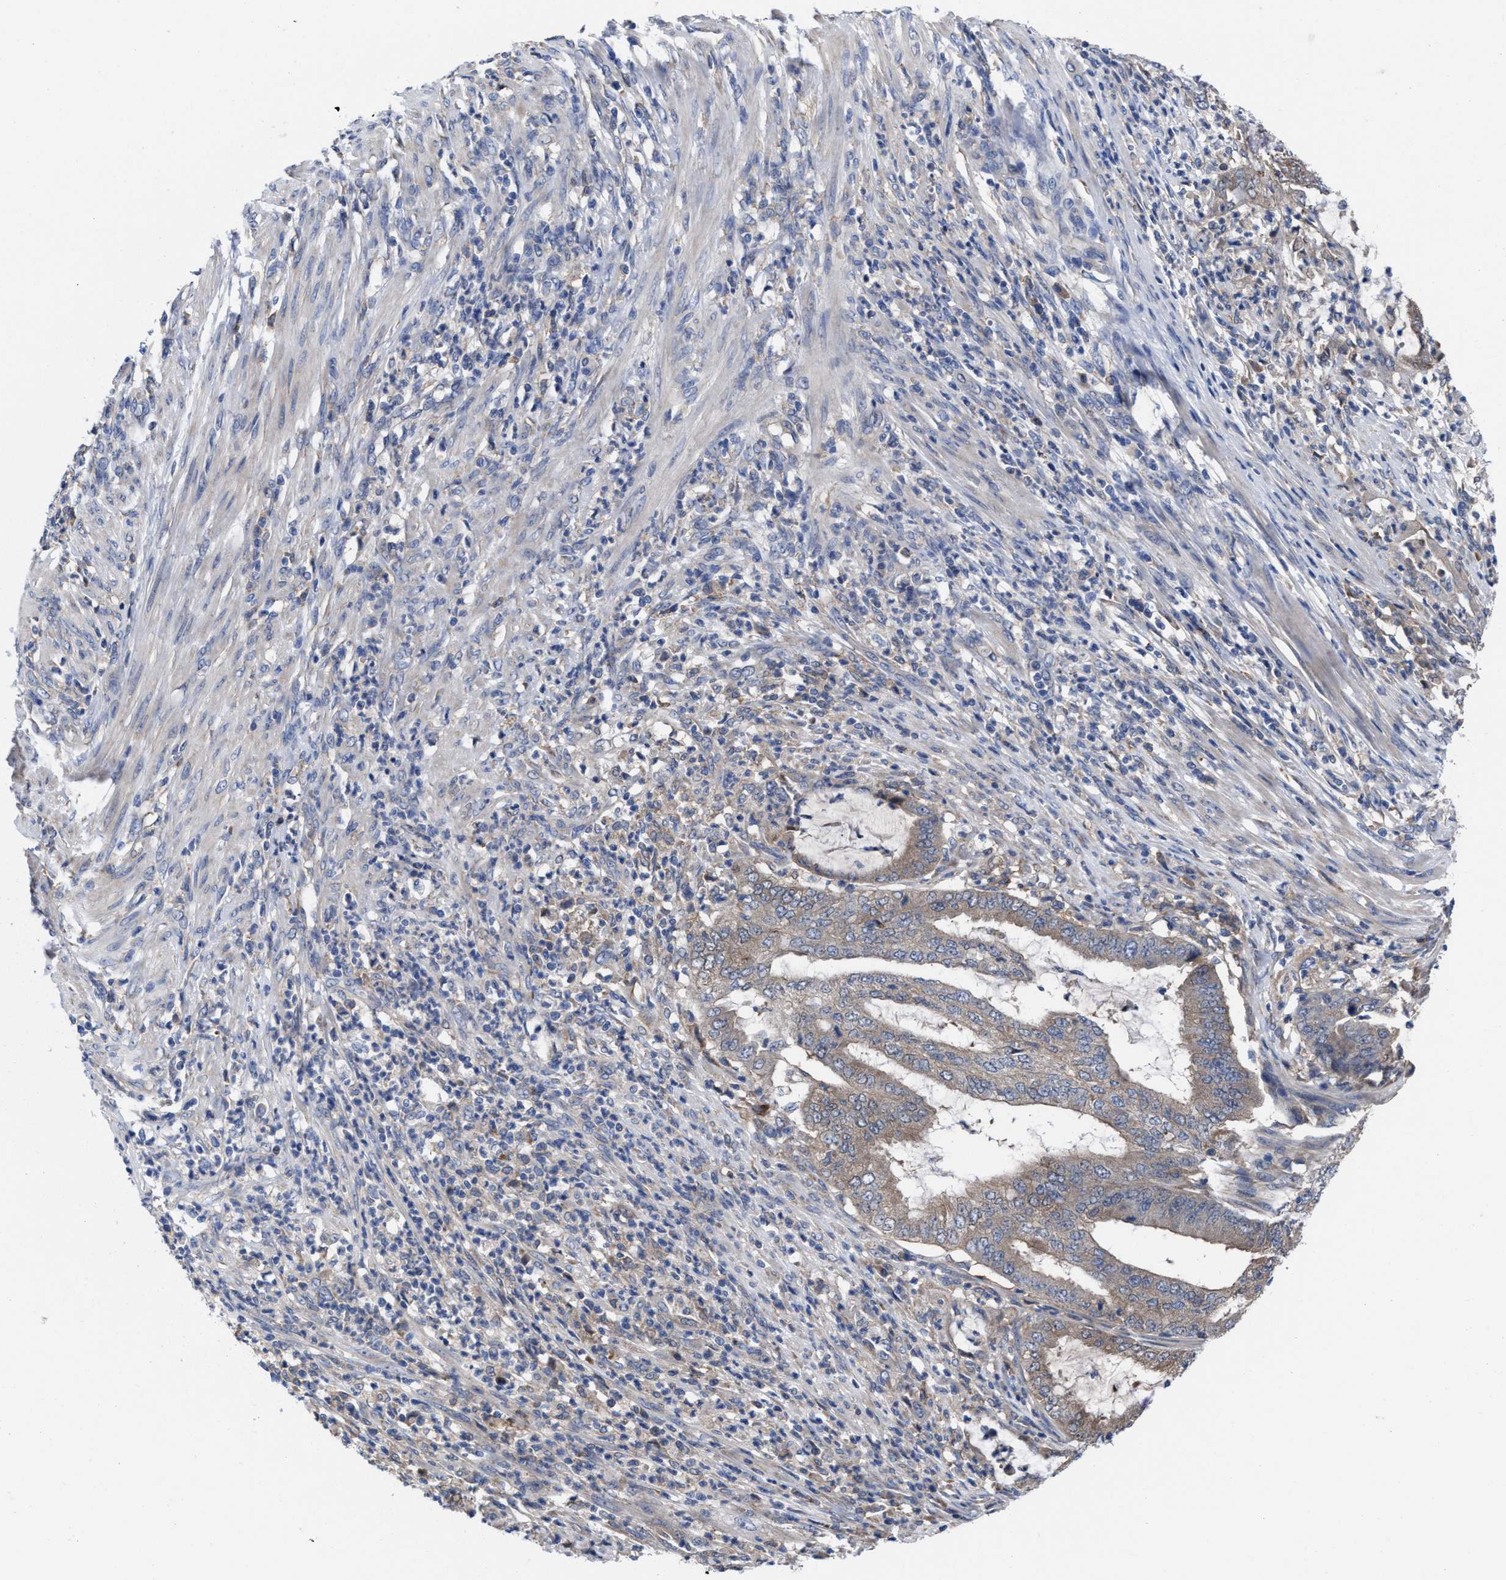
{"staining": {"intensity": "weak", "quantity": "25%-75%", "location": "cytoplasmic/membranous"}, "tissue": "endometrial cancer", "cell_type": "Tumor cells", "image_type": "cancer", "snomed": [{"axis": "morphology", "description": "Adenocarcinoma, NOS"}, {"axis": "topography", "description": "Endometrium"}], "caption": "This image shows immunohistochemistry staining of human adenocarcinoma (endometrial), with low weak cytoplasmic/membranous expression in approximately 25%-75% of tumor cells.", "gene": "TXNDC17", "patient": {"sex": "female", "age": 51}}